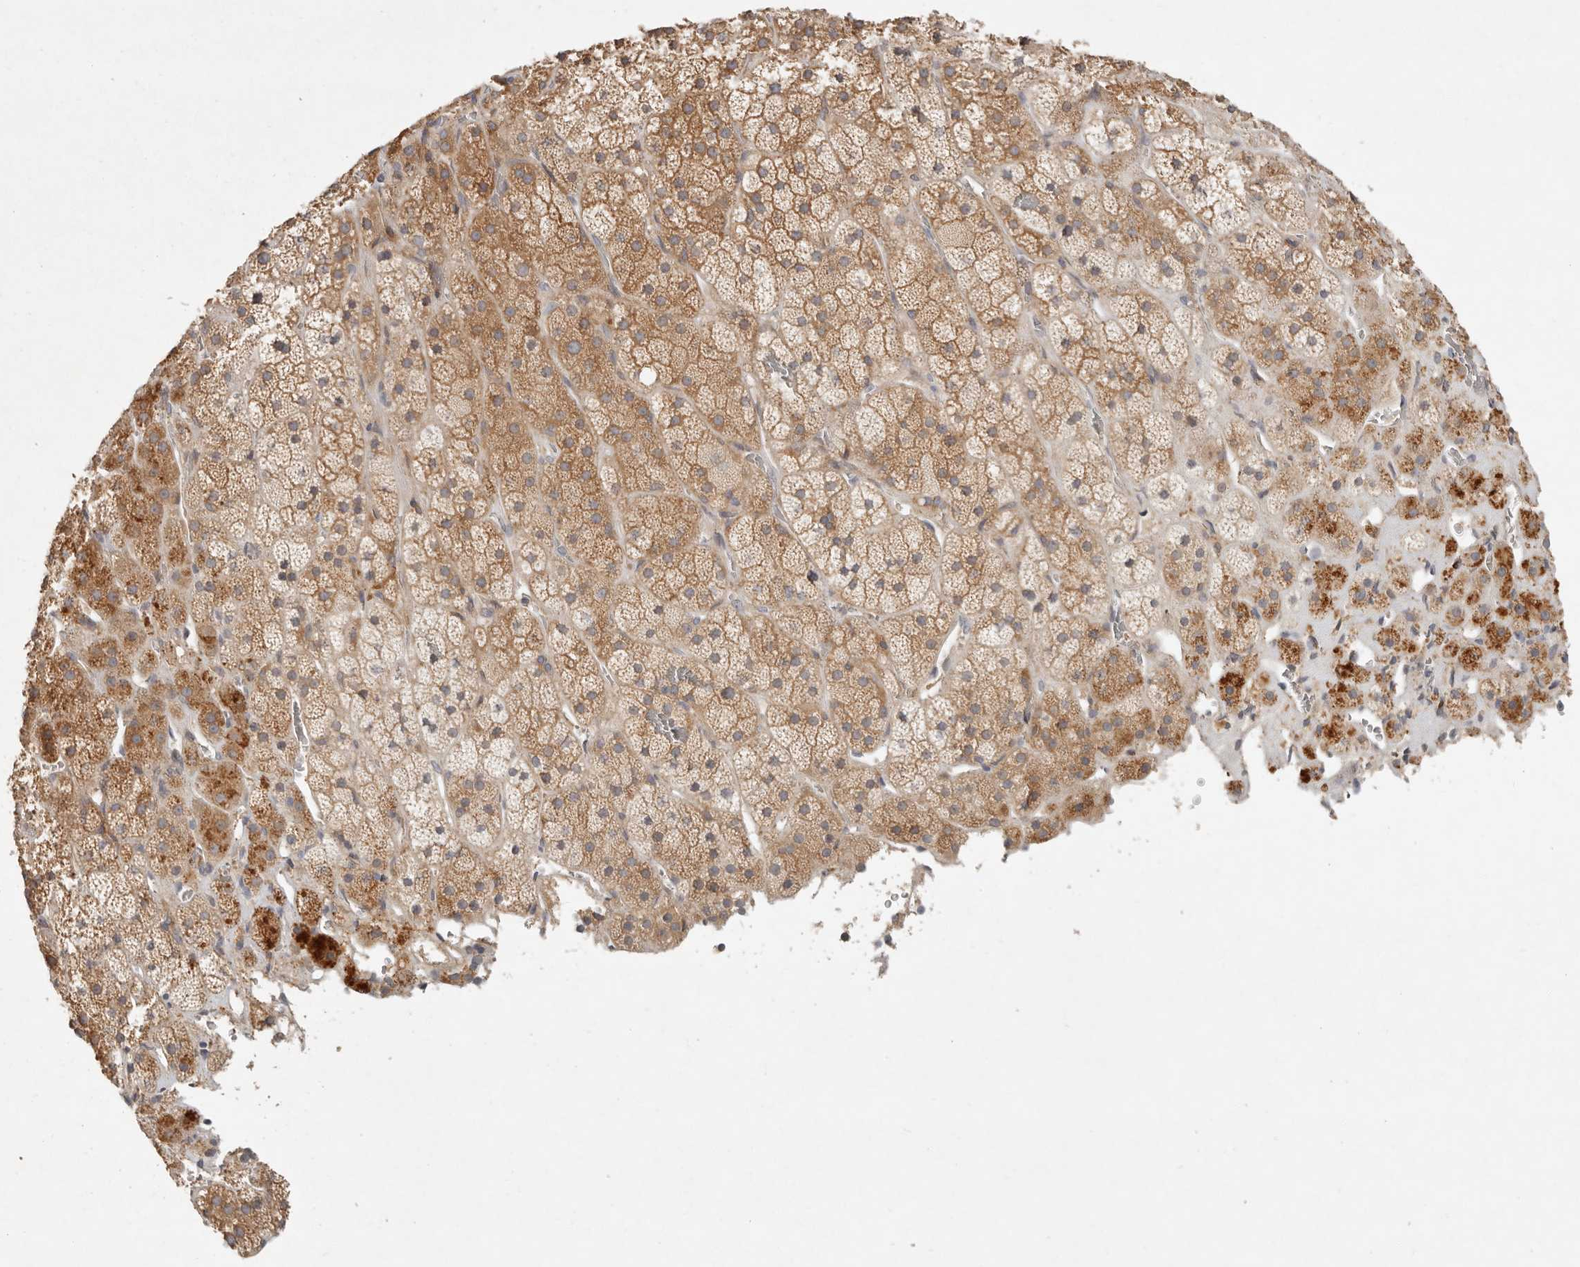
{"staining": {"intensity": "moderate", "quantity": ">75%", "location": "cytoplasmic/membranous"}, "tissue": "adrenal gland", "cell_type": "Glandular cells", "image_type": "normal", "snomed": [{"axis": "morphology", "description": "Normal tissue, NOS"}, {"axis": "topography", "description": "Adrenal gland"}], "caption": "The immunohistochemical stain shows moderate cytoplasmic/membranous positivity in glandular cells of unremarkable adrenal gland. (DAB (3,3'-diaminobenzidine) IHC, brown staining for protein, blue staining for nuclei).", "gene": "ARHGEF10L", "patient": {"sex": "male", "age": 57}}